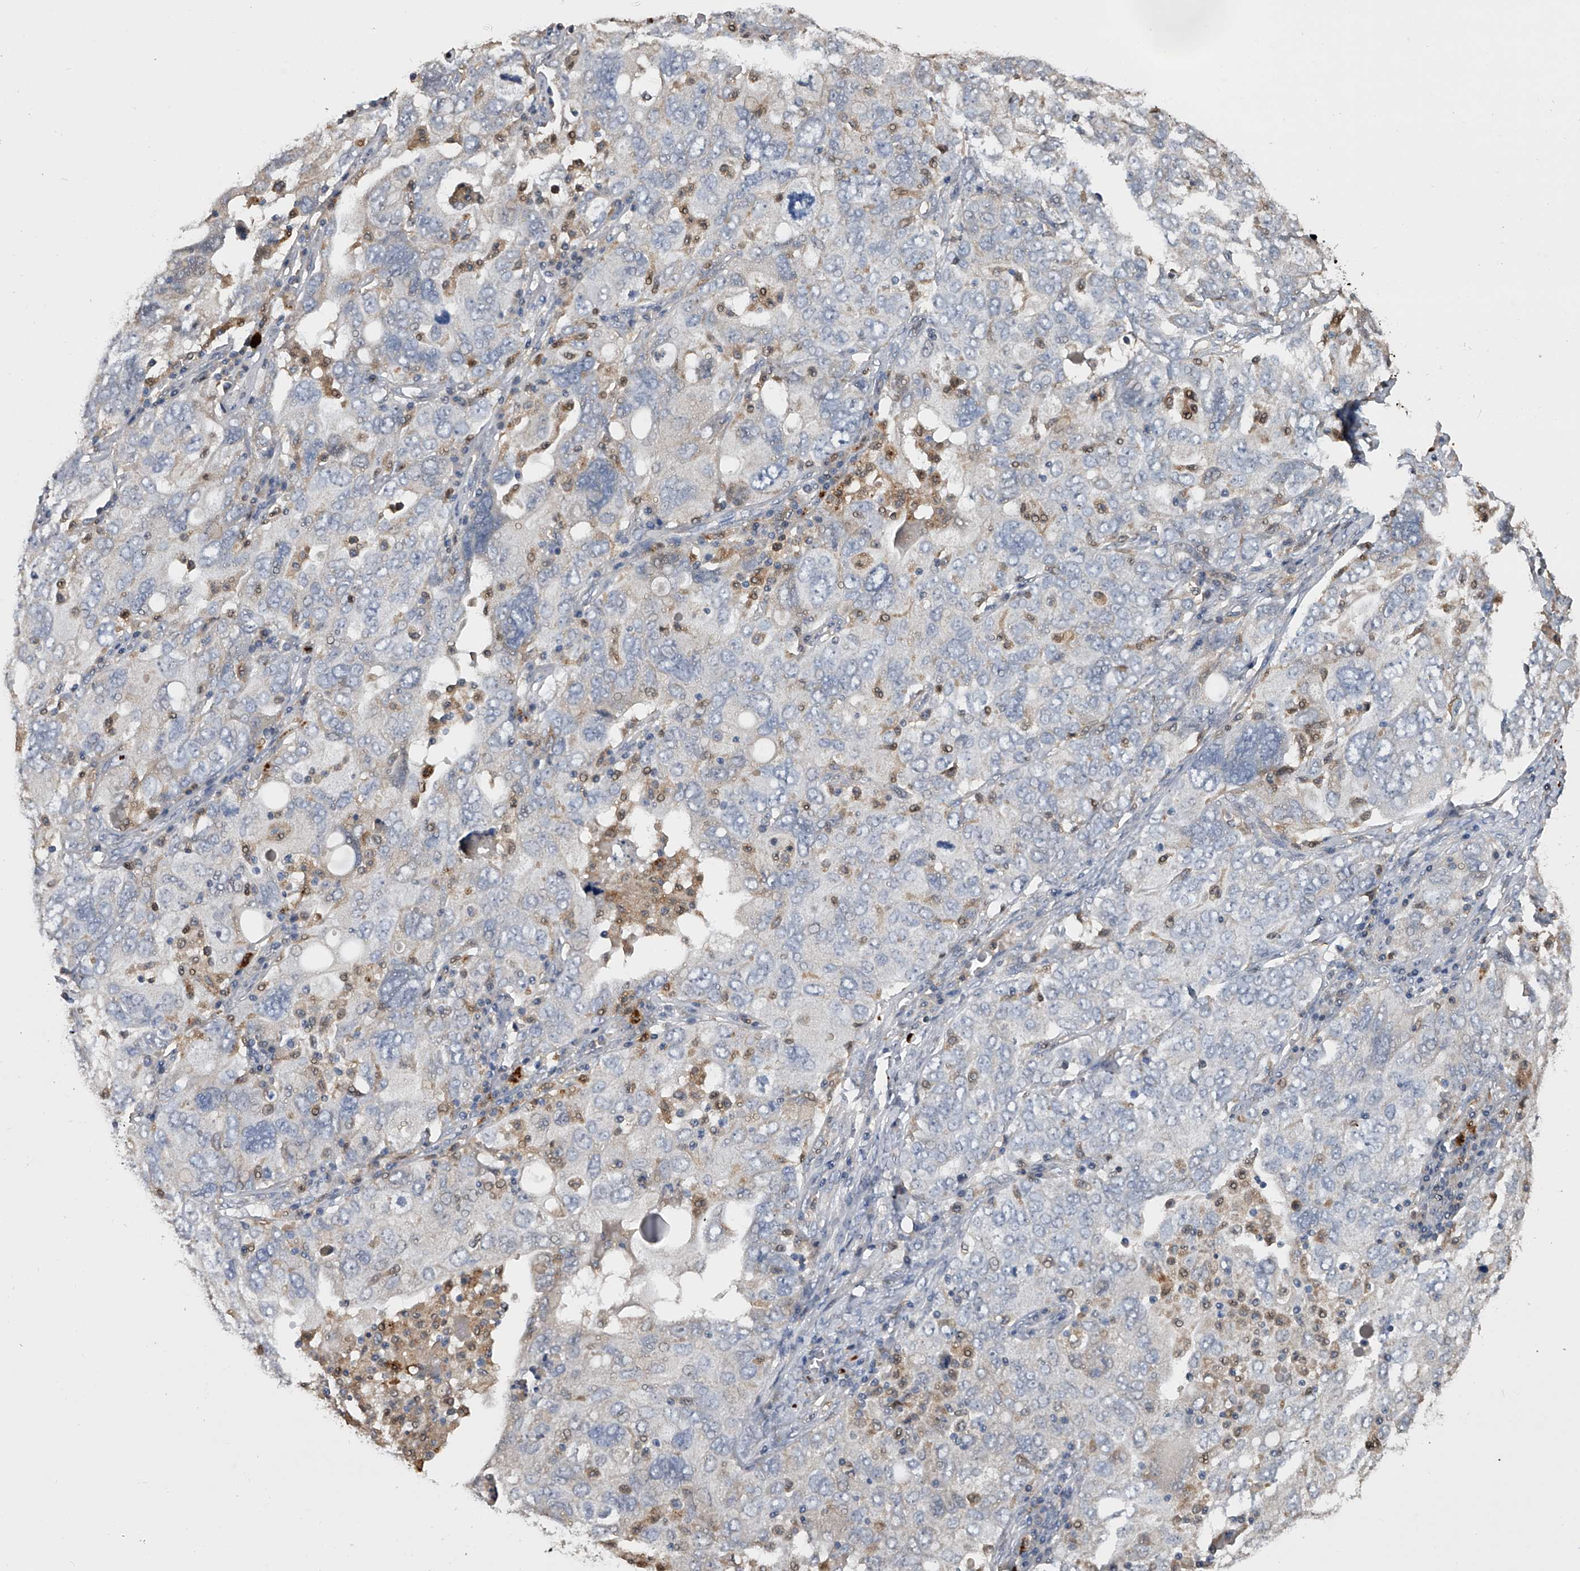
{"staining": {"intensity": "negative", "quantity": "none", "location": "none"}, "tissue": "ovarian cancer", "cell_type": "Tumor cells", "image_type": "cancer", "snomed": [{"axis": "morphology", "description": "Carcinoma, endometroid"}, {"axis": "topography", "description": "Ovary"}], "caption": "Protein analysis of endometroid carcinoma (ovarian) displays no significant staining in tumor cells. Brightfield microscopy of immunohistochemistry (IHC) stained with DAB (3,3'-diaminobenzidine) (brown) and hematoxylin (blue), captured at high magnification.", "gene": "DOCK9", "patient": {"sex": "female", "age": 62}}